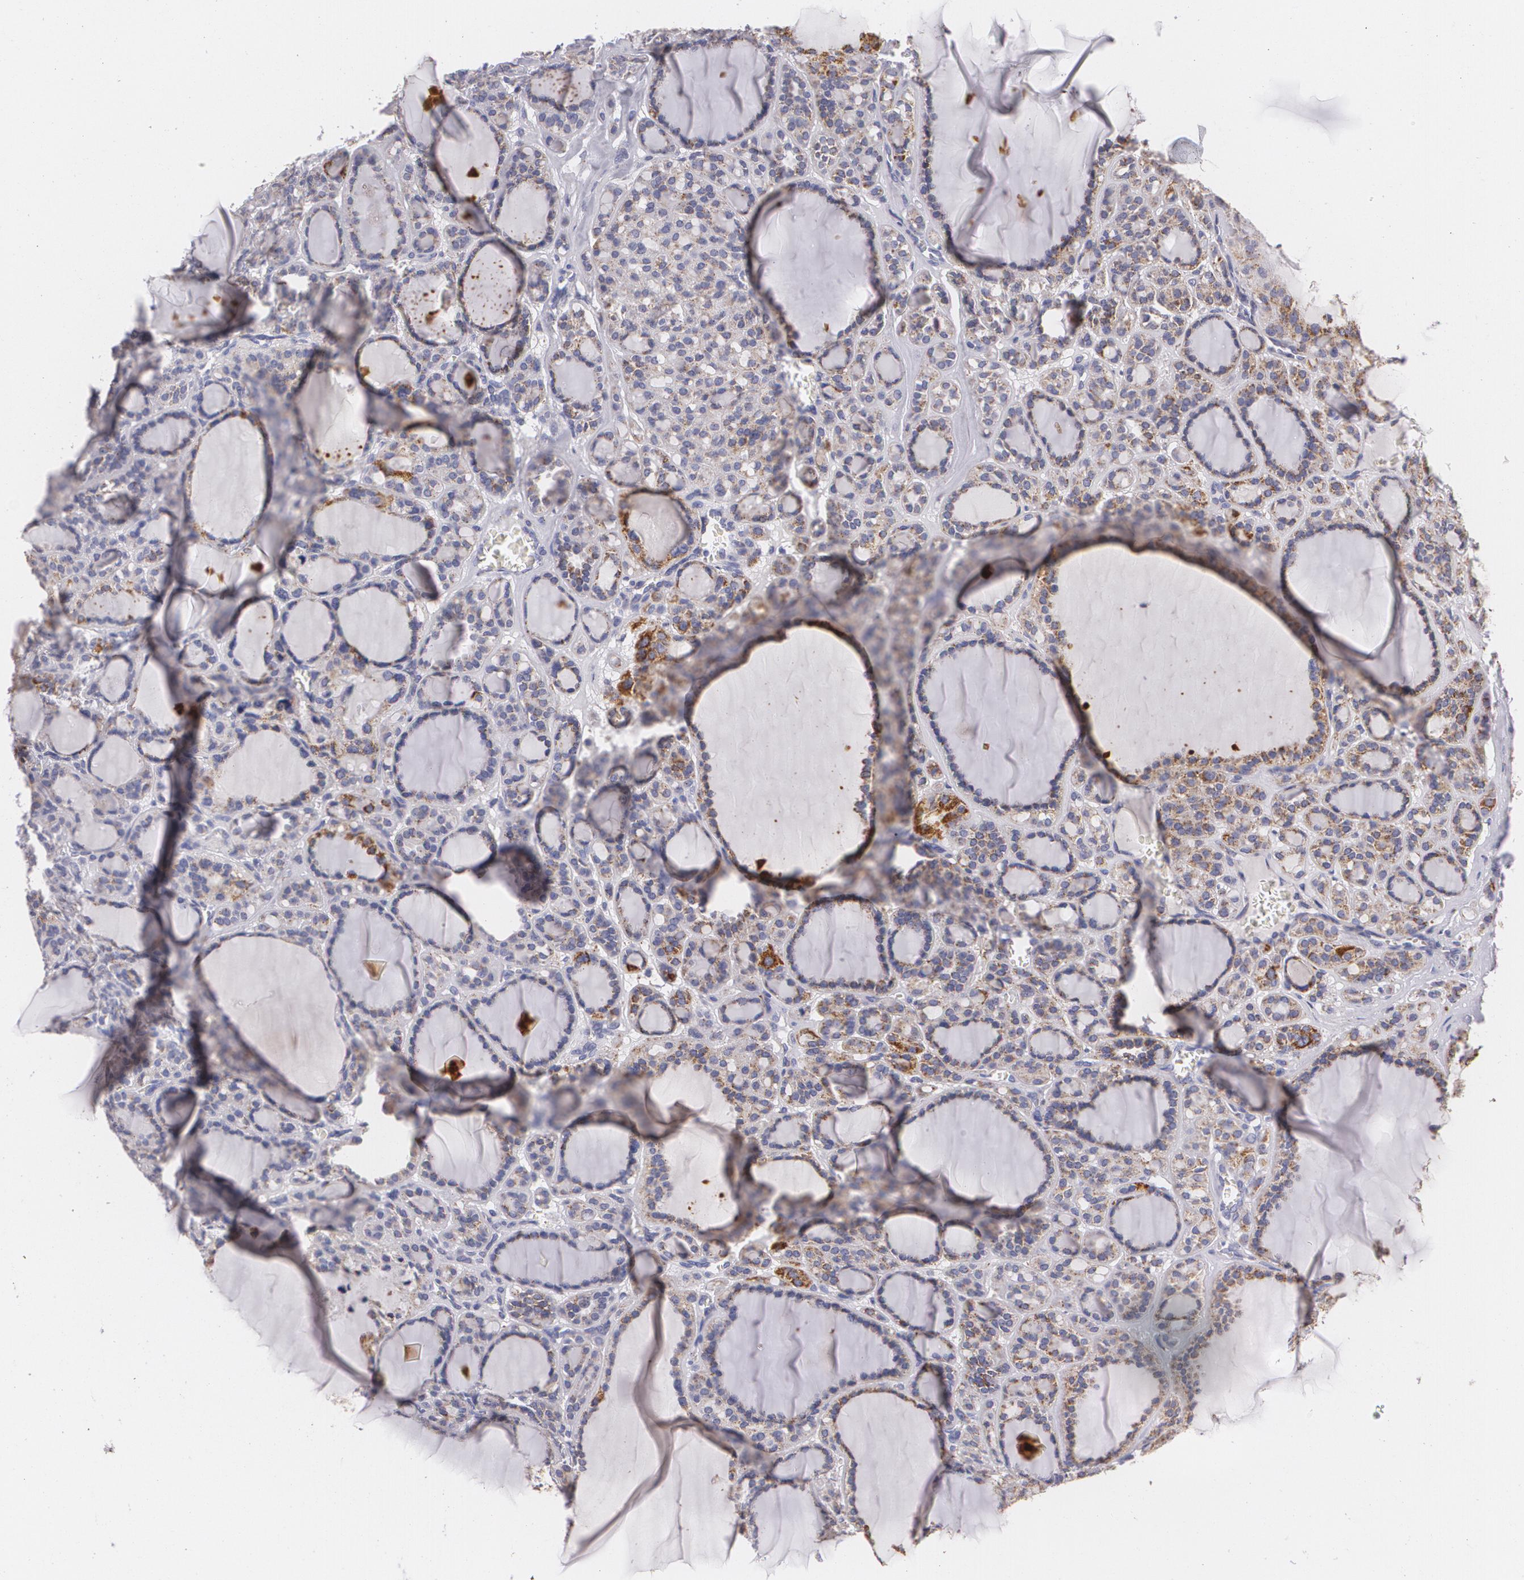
{"staining": {"intensity": "moderate", "quantity": "<25%", "location": "cytoplasmic/membranous"}, "tissue": "thyroid cancer", "cell_type": "Tumor cells", "image_type": "cancer", "snomed": [{"axis": "morphology", "description": "Follicular adenoma carcinoma, NOS"}, {"axis": "topography", "description": "Thyroid gland"}], "caption": "This is an image of immunohistochemistry staining of thyroid cancer, which shows moderate staining in the cytoplasmic/membranous of tumor cells.", "gene": "CILK1", "patient": {"sex": "female", "age": 71}}